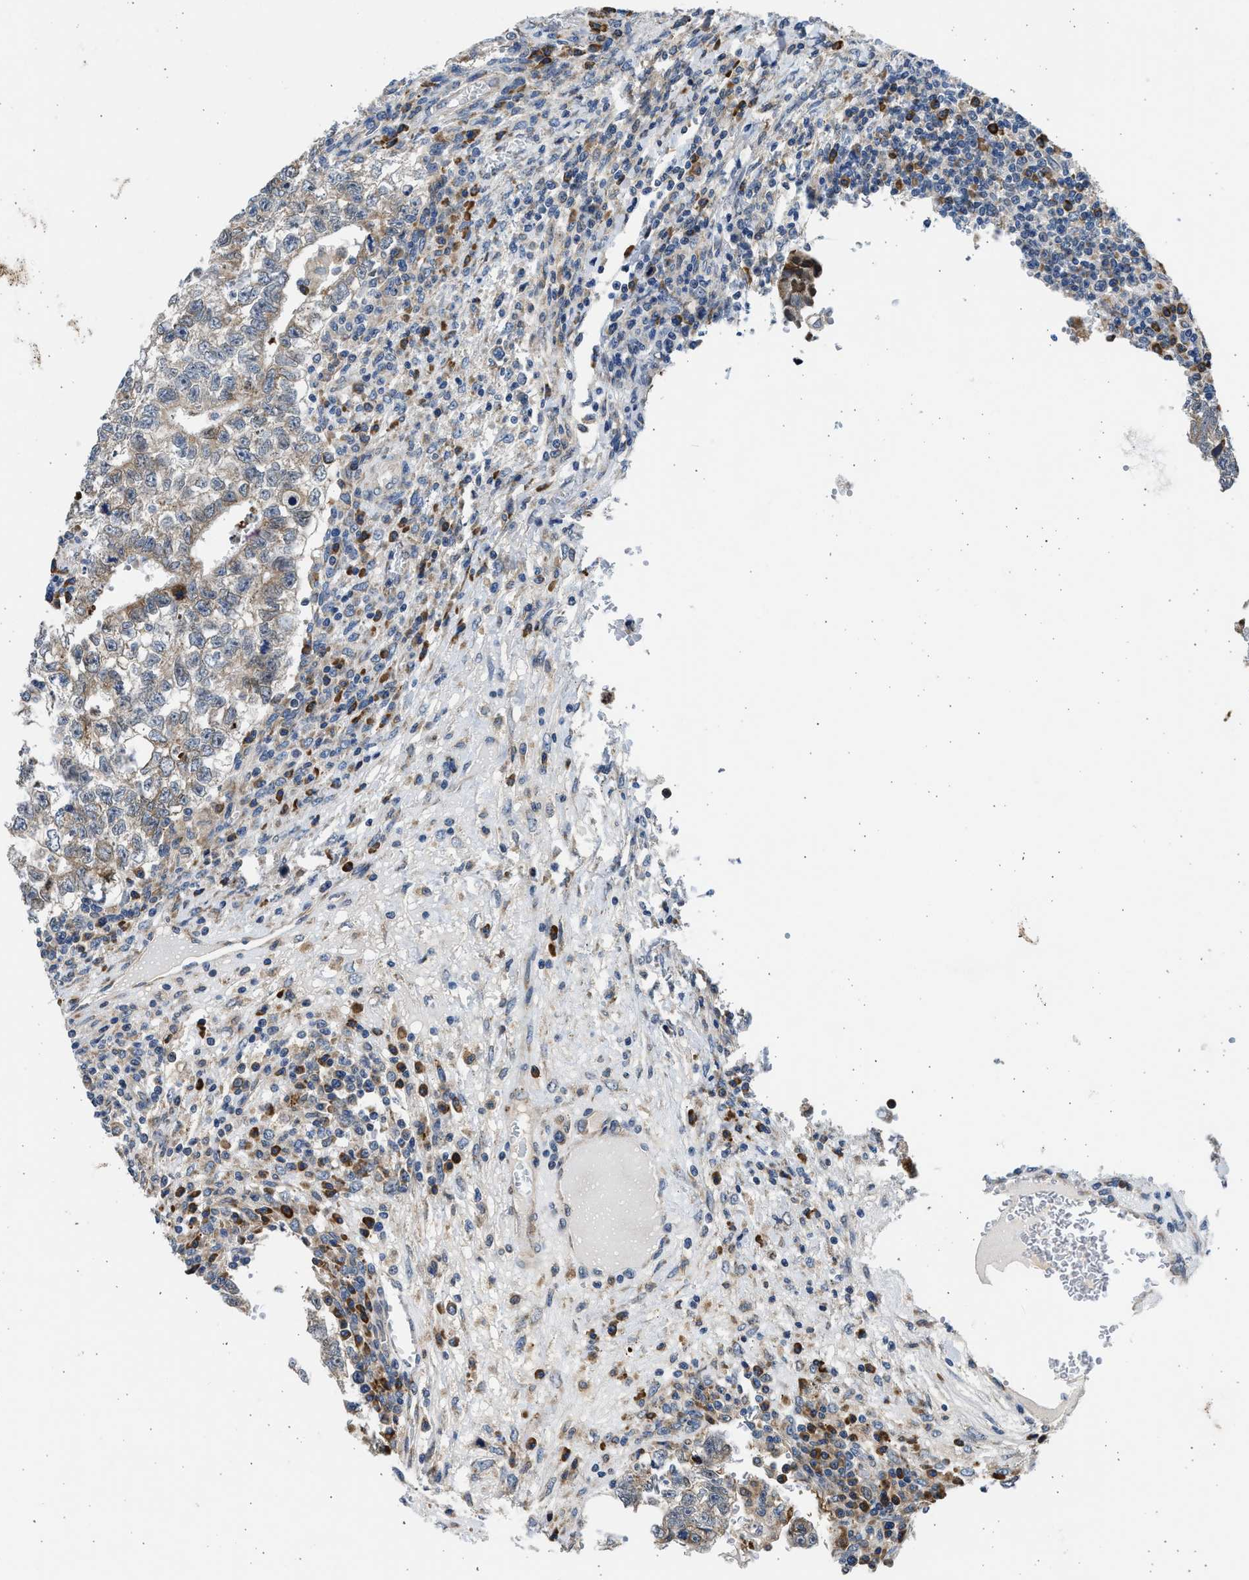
{"staining": {"intensity": "moderate", "quantity": "<25%", "location": "cytoplasmic/membranous"}, "tissue": "testis cancer", "cell_type": "Tumor cells", "image_type": "cancer", "snomed": [{"axis": "morphology", "description": "Seminoma, NOS"}, {"axis": "morphology", "description": "Carcinoma, Embryonal, NOS"}, {"axis": "topography", "description": "Testis"}], "caption": "Immunohistochemical staining of human seminoma (testis) reveals moderate cytoplasmic/membranous protein positivity in about <25% of tumor cells.", "gene": "PLD2", "patient": {"sex": "male", "age": 38}}